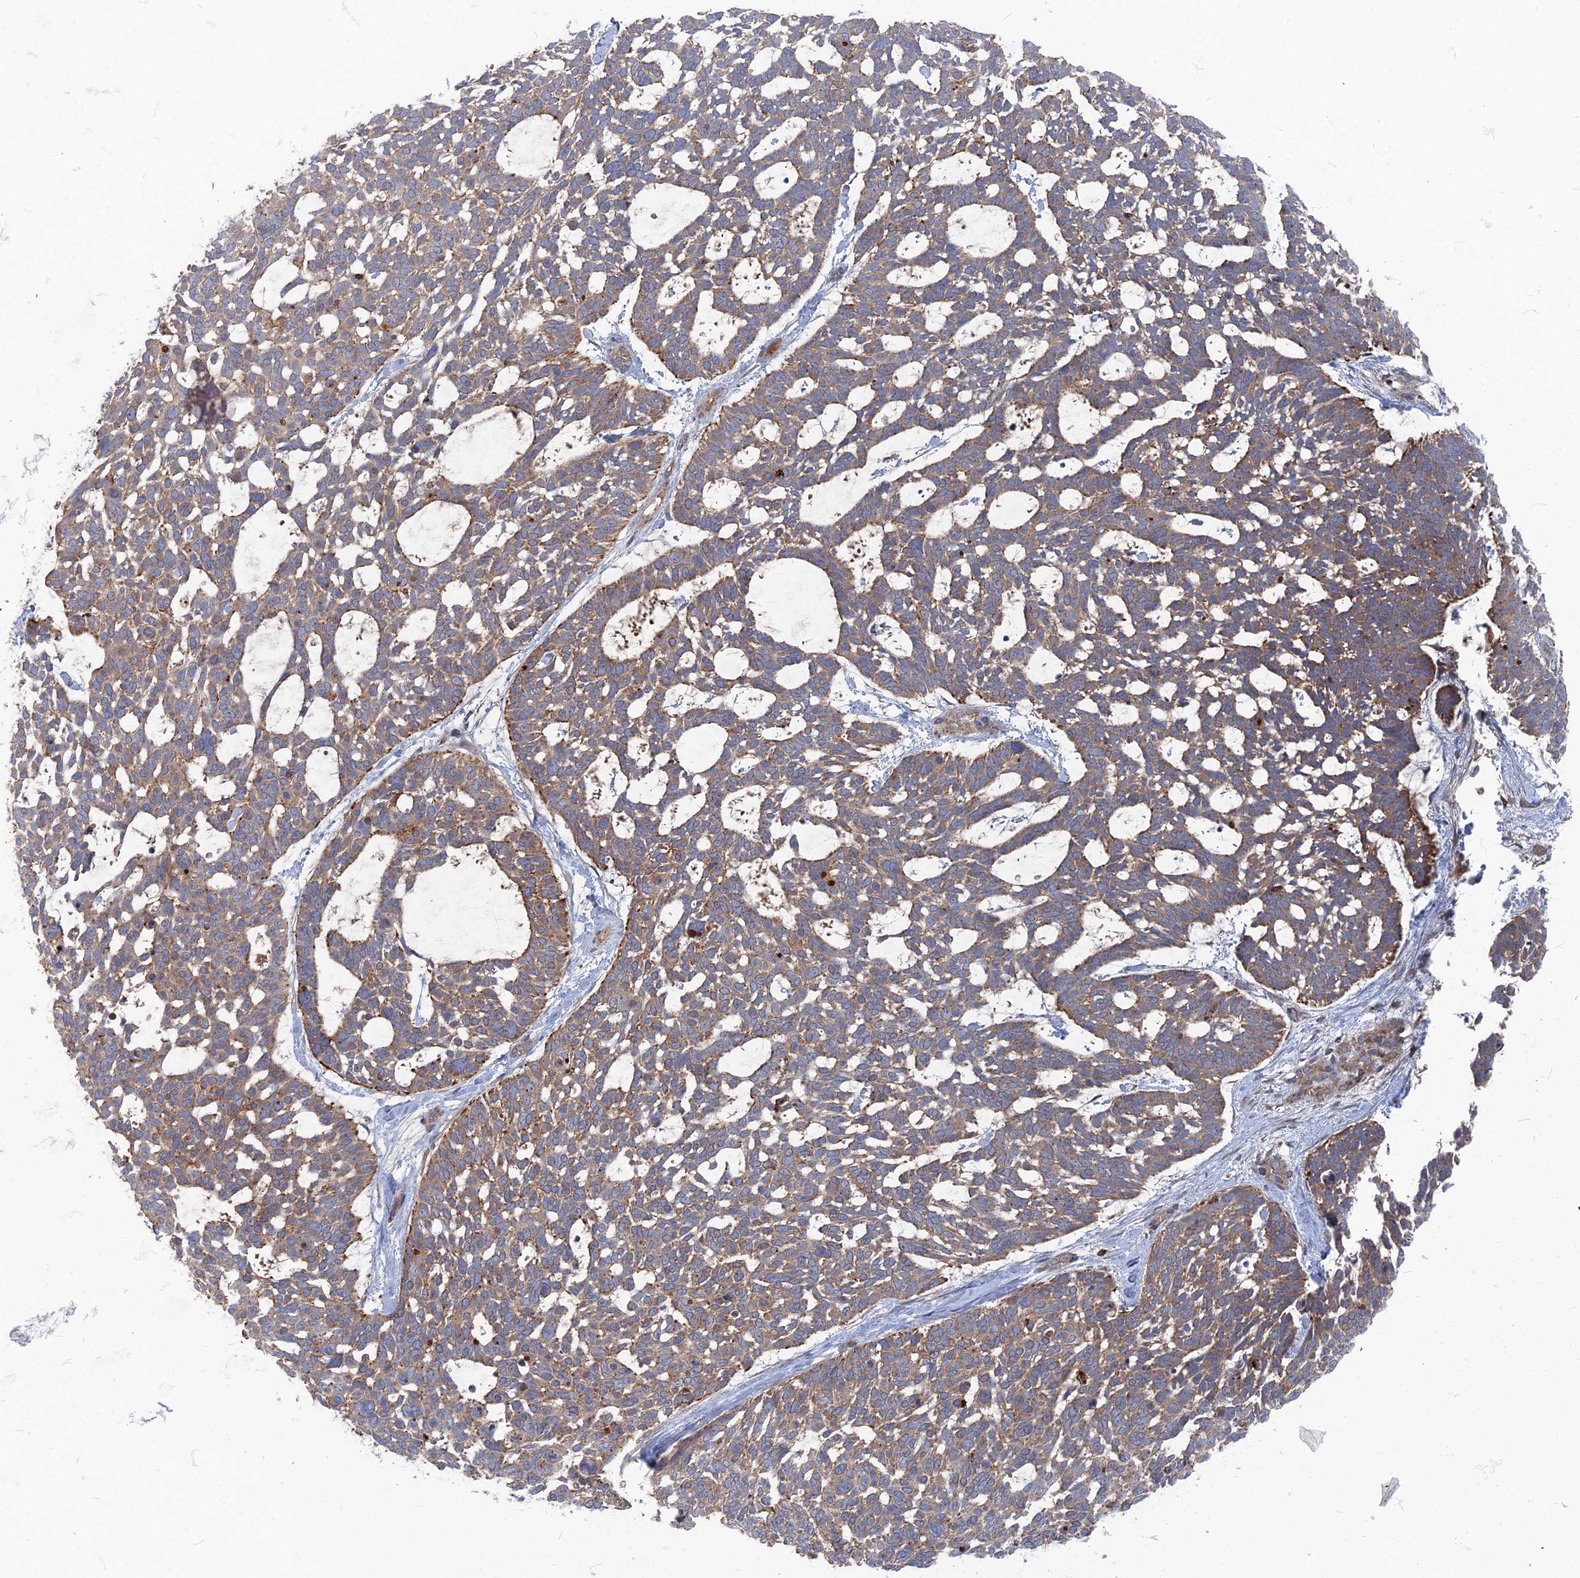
{"staining": {"intensity": "weak", "quantity": ">75%", "location": "cytoplasmic/membranous"}, "tissue": "skin cancer", "cell_type": "Tumor cells", "image_type": "cancer", "snomed": [{"axis": "morphology", "description": "Basal cell carcinoma"}, {"axis": "topography", "description": "Skin"}], "caption": "Basal cell carcinoma (skin) was stained to show a protein in brown. There is low levels of weak cytoplasmic/membranous expression in approximately >75% of tumor cells.", "gene": "PPCDC", "patient": {"sex": "male", "age": 88}}